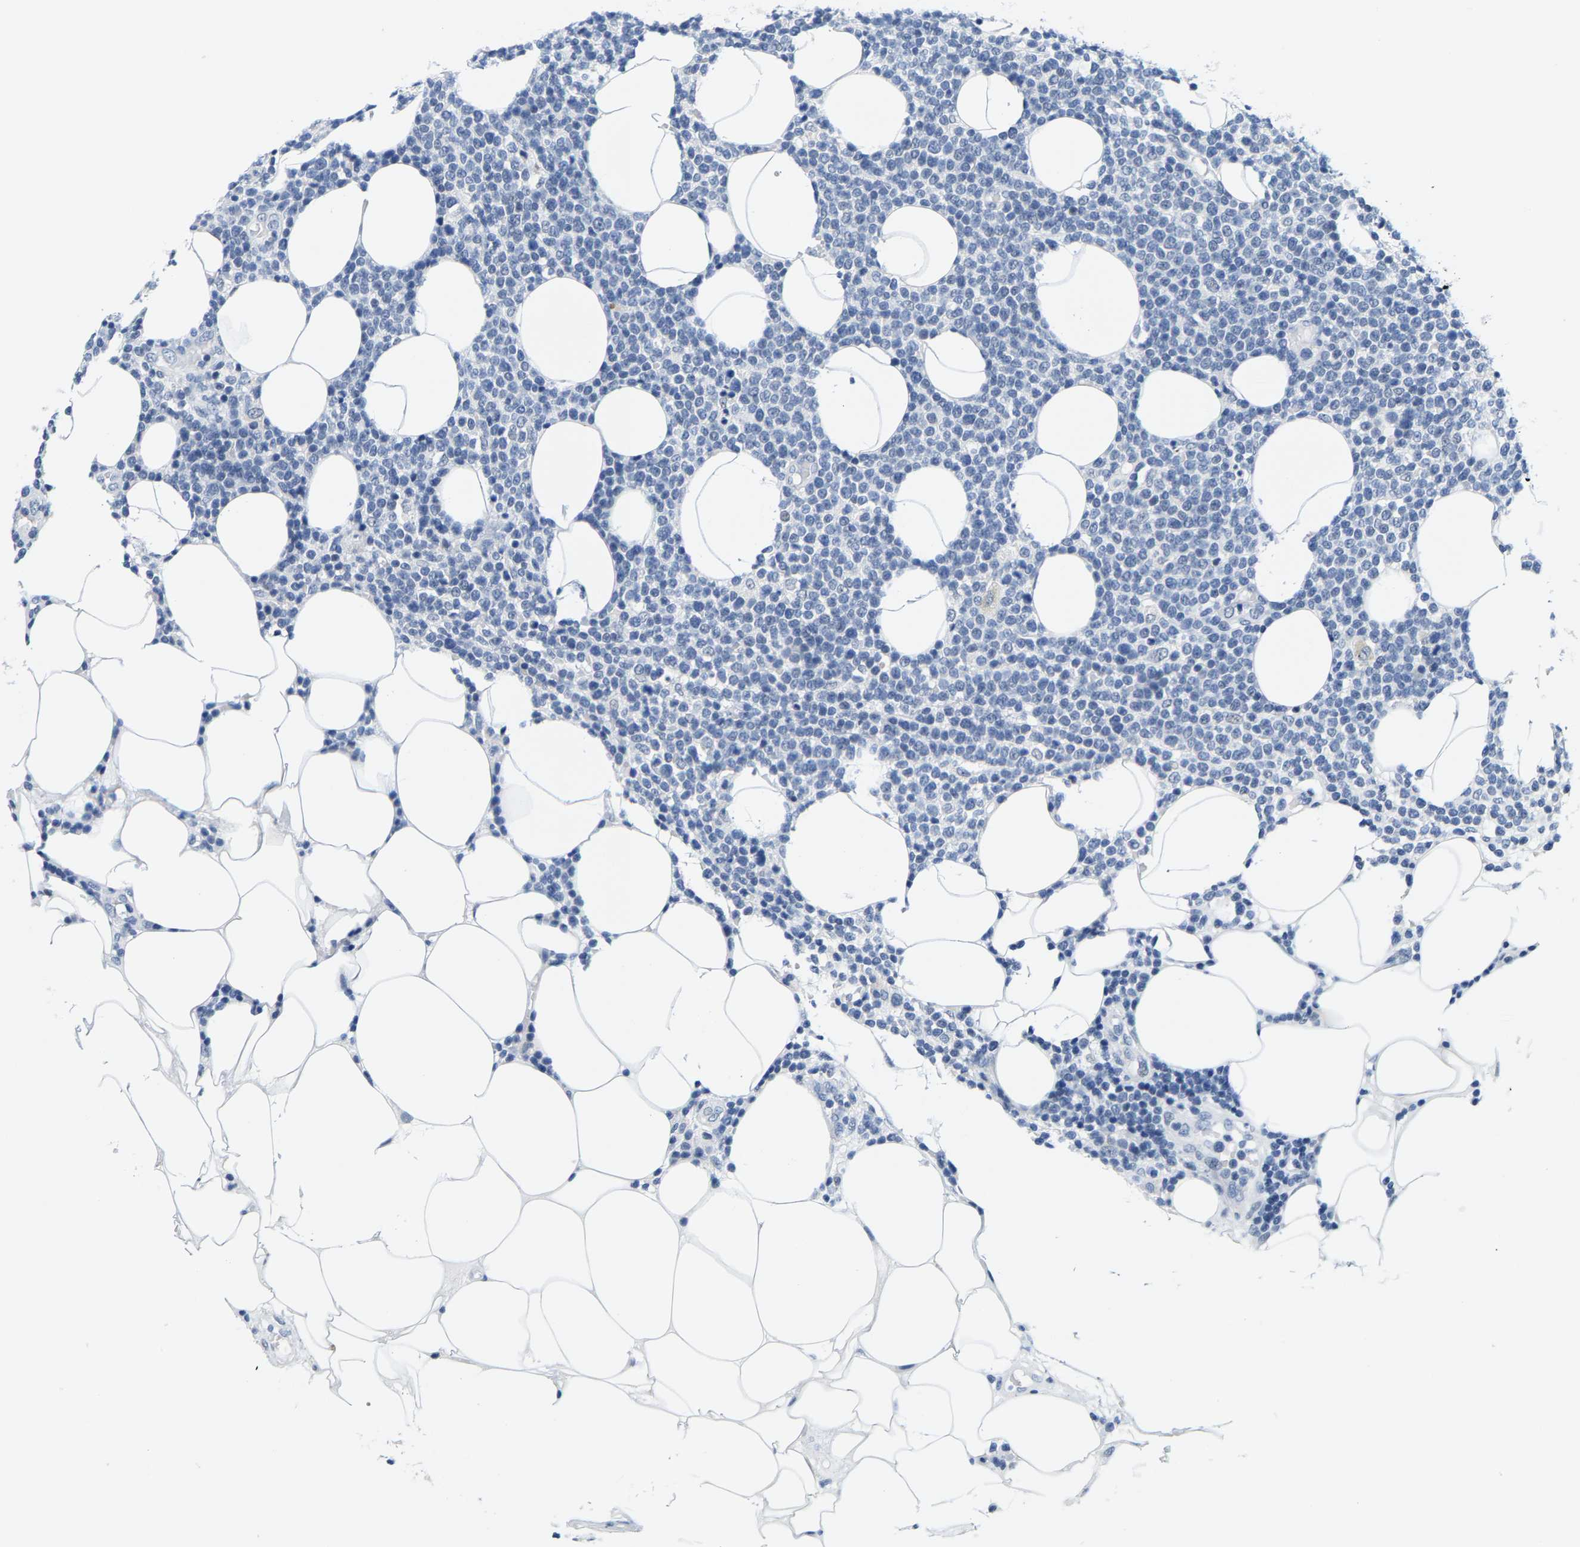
{"staining": {"intensity": "negative", "quantity": "none", "location": "none"}, "tissue": "lymphoma", "cell_type": "Tumor cells", "image_type": "cancer", "snomed": [{"axis": "morphology", "description": "Malignant lymphoma, non-Hodgkin's type, High grade"}, {"axis": "topography", "description": "Lymph node"}], "caption": "Tumor cells are negative for brown protein staining in lymphoma.", "gene": "SETD1B", "patient": {"sex": "male", "age": 61}}